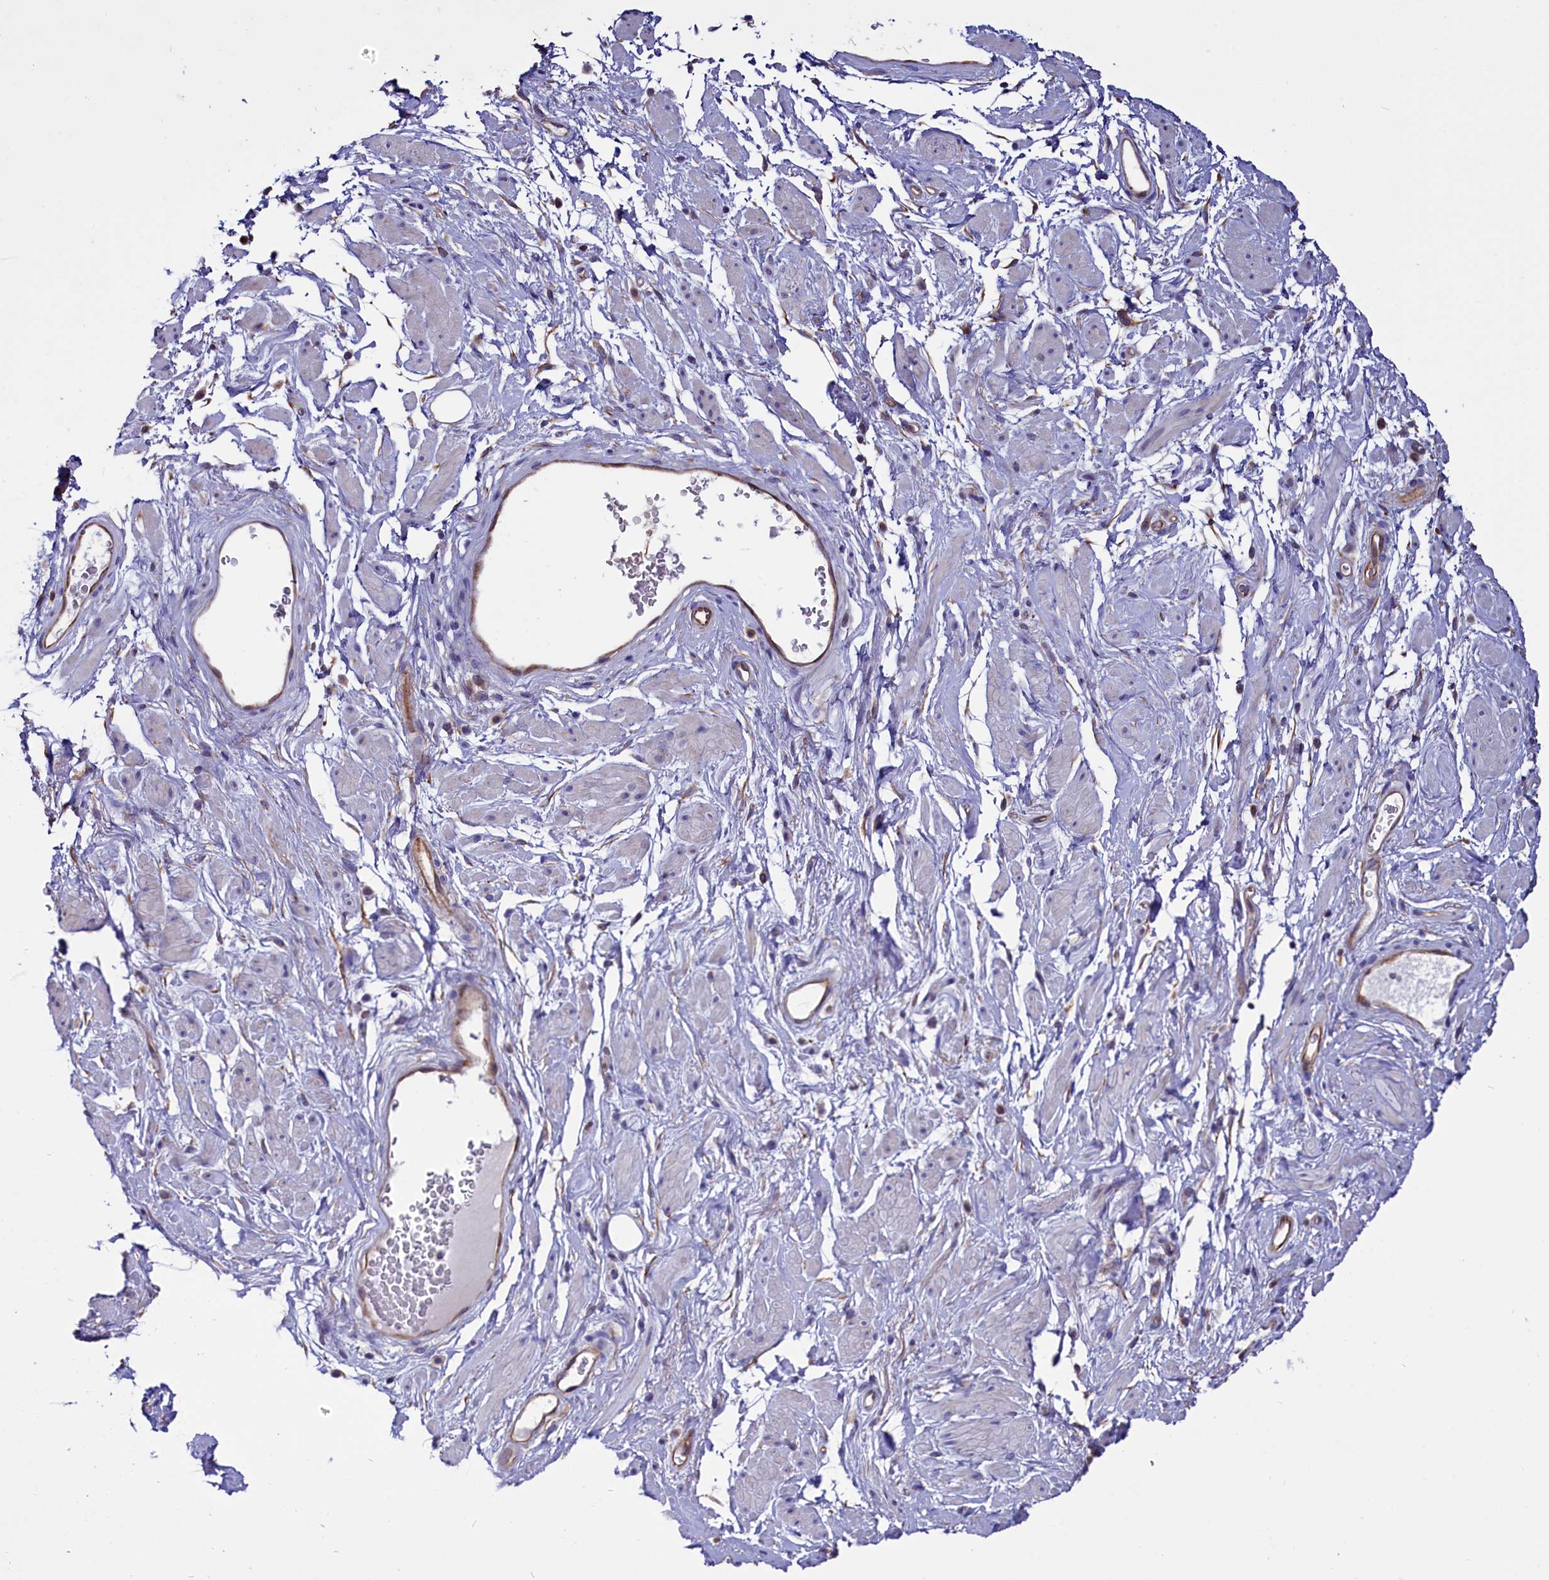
{"staining": {"intensity": "negative", "quantity": "none", "location": "none"}, "tissue": "adipose tissue", "cell_type": "Adipocytes", "image_type": "normal", "snomed": [{"axis": "morphology", "description": "Normal tissue, NOS"}, {"axis": "morphology", "description": "Adenocarcinoma, NOS"}, {"axis": "topography", "description": "Rectum"}, {"axis": "topography", "description": "Vagina"}, {"axis": "topography", "description": "Peripheral nerve tissue"}], "caption": "Adipose tissue stained for a protein using immunohistochemistry displays no expression adipocytes.", "gene": "PDILT", "patient": {"sex": "female", "age": 71}}